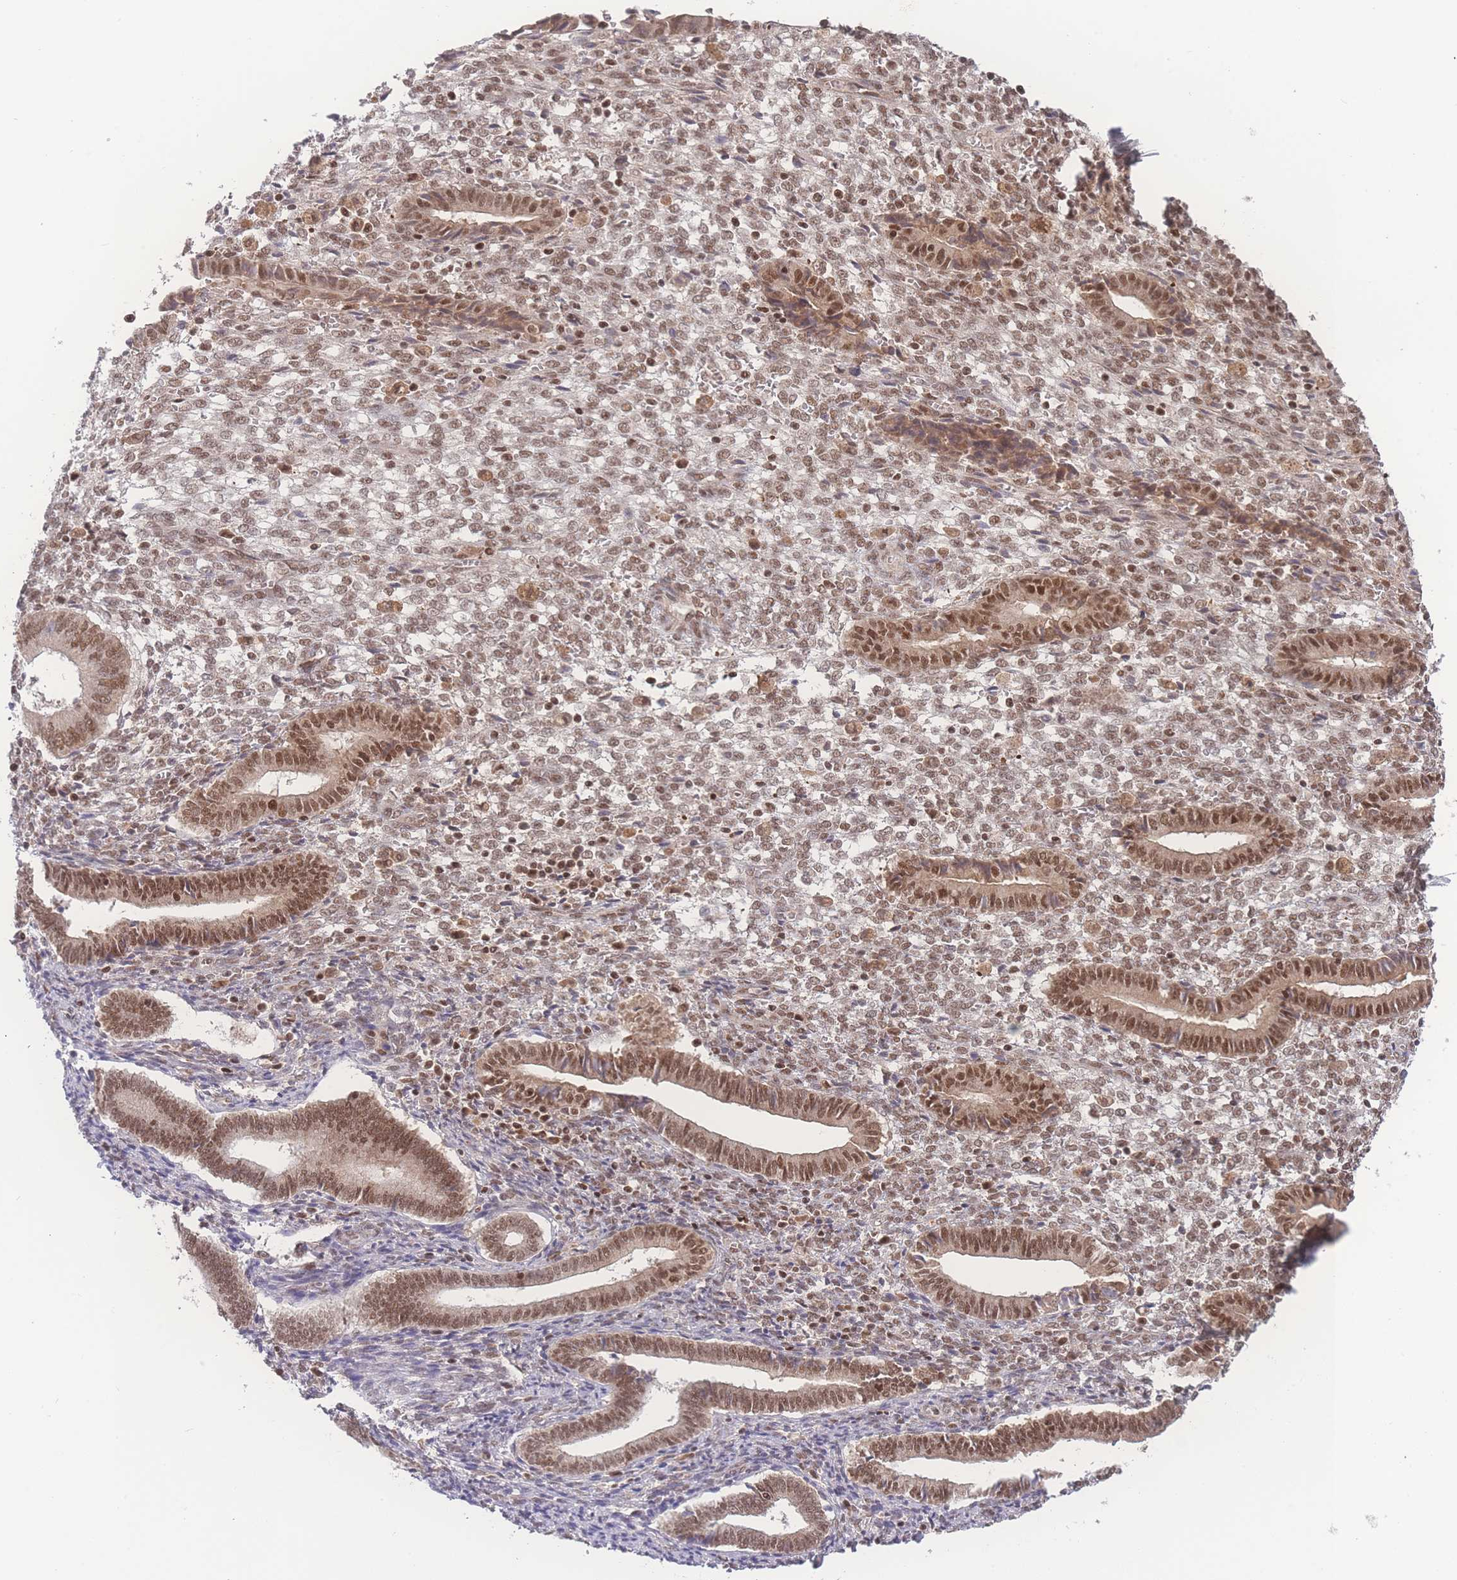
{"staining": {"intensity": "moderate", "quantity": ">75%", "location": "nuclear"}, "tissue": "endometrium", "cell_type": "Cells in endometrial stroma", "image_type": "normal", "snomed": [{"axis": "morphology", "description": "Normal tissue, NOS"}, {"axis": "topography", "description": "Other"}, {"axis": "topography", "description": "Endometrium"}], "caption": "High-power microscopy captured an immunohistochemistry micrograph of benign endometrium, revealing moderate nuclear staining in about >75% of cells in endometrial stroma. Nuclei are stained in blue.", "gene": "RAVER1", "patient": {"sex": "female", "age": 44}}